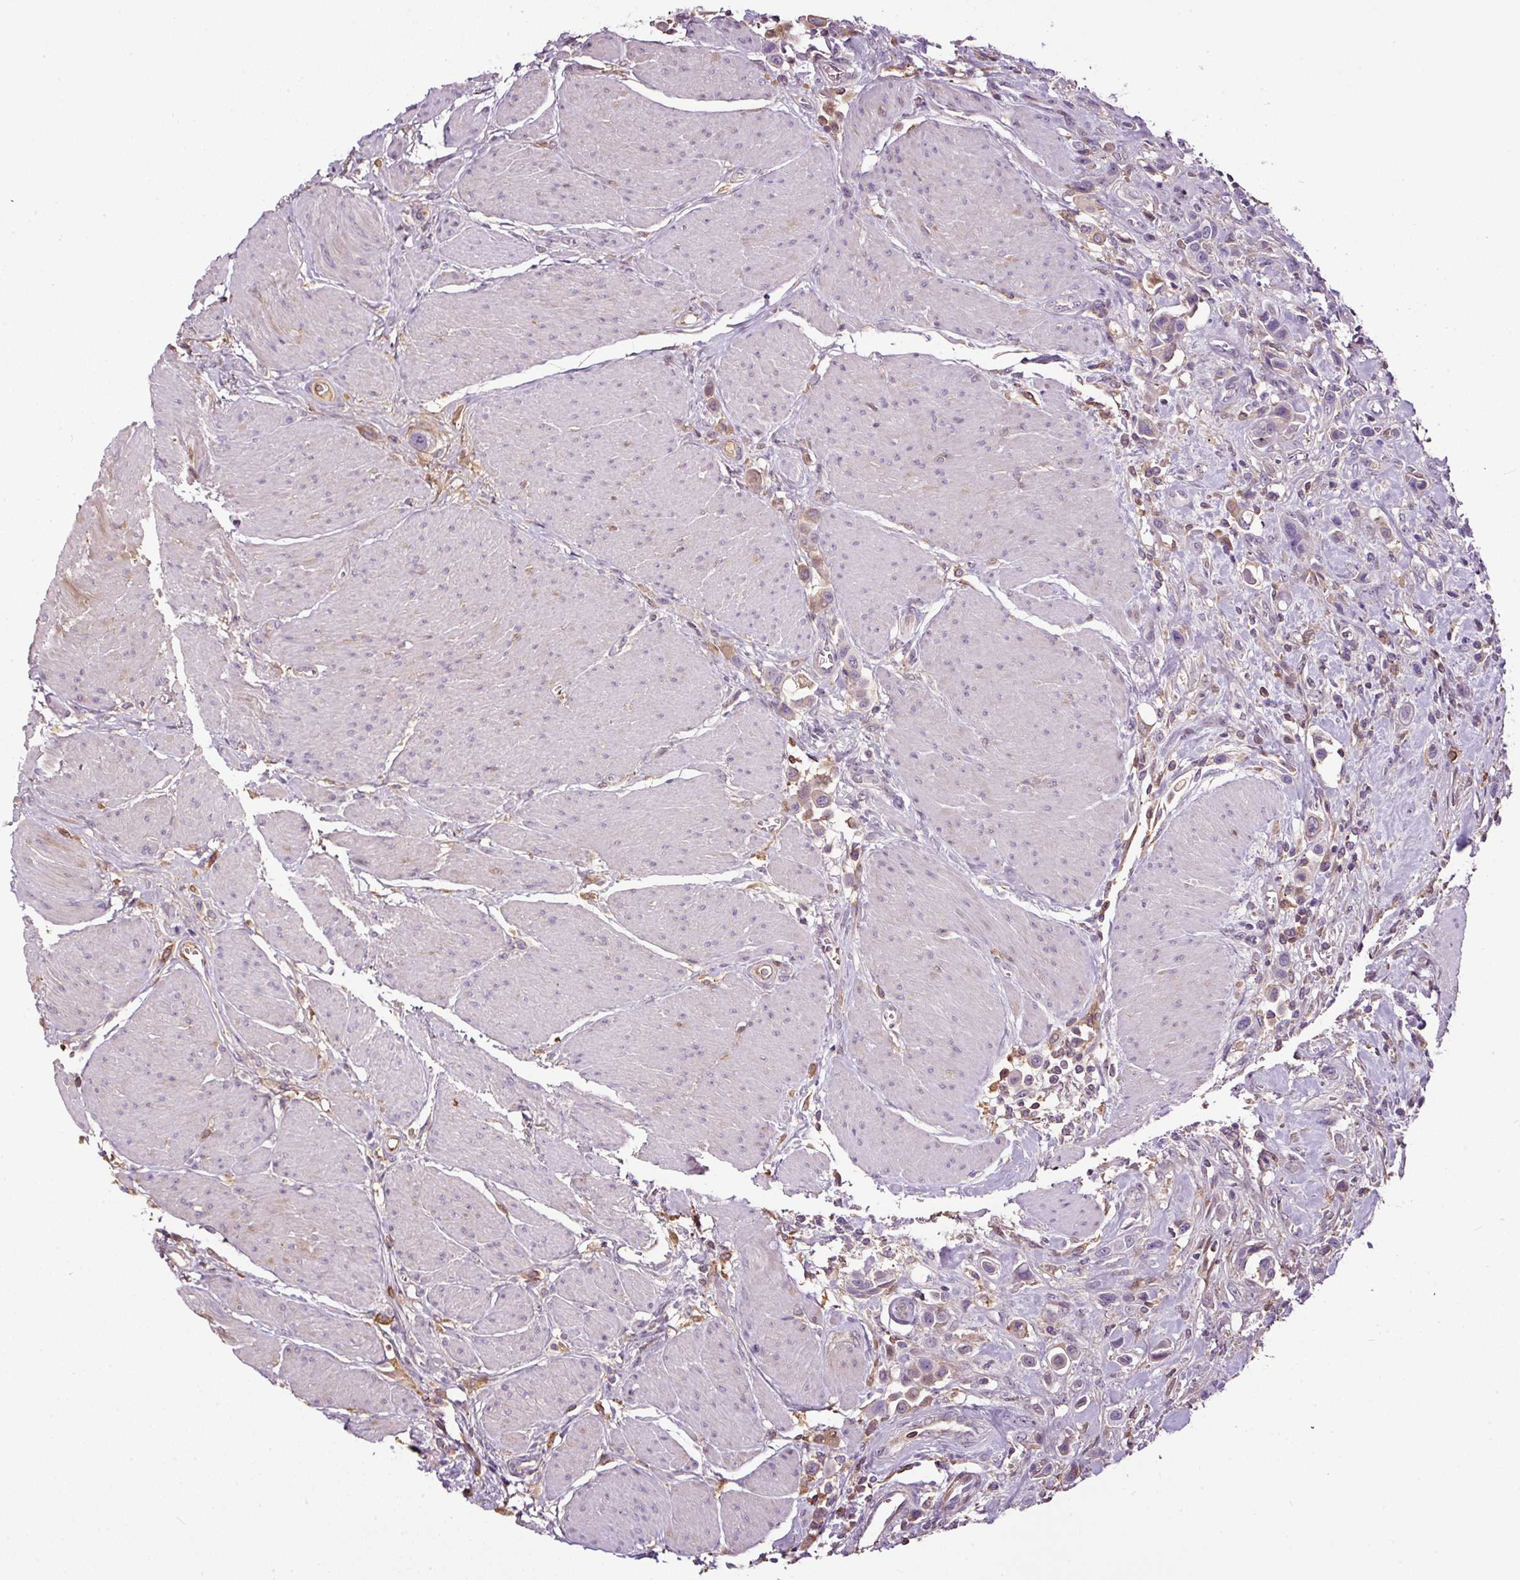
{"staining": {"intensity": "weak", "quantity": ">75%", "location": "cytoplasmic/membranous"}, "tissue": "urothelial cancer", "cell_type": "Tumor cells", "image_type": "cancer", "snomed": [{"axis": "morphology", "description": "Urothelial carcinoma, High grade"}, {"axis": "topography", "description": "Urinary bladder"}], "caption": "Urothelial cancer was stained to show a protein in brown. There is low levels of weak cytoplasmic/membranous positivity in approximately >75% of tumor cells.", "gene": "LRRC24", "patient": {"sex": "male", "age": 50}}